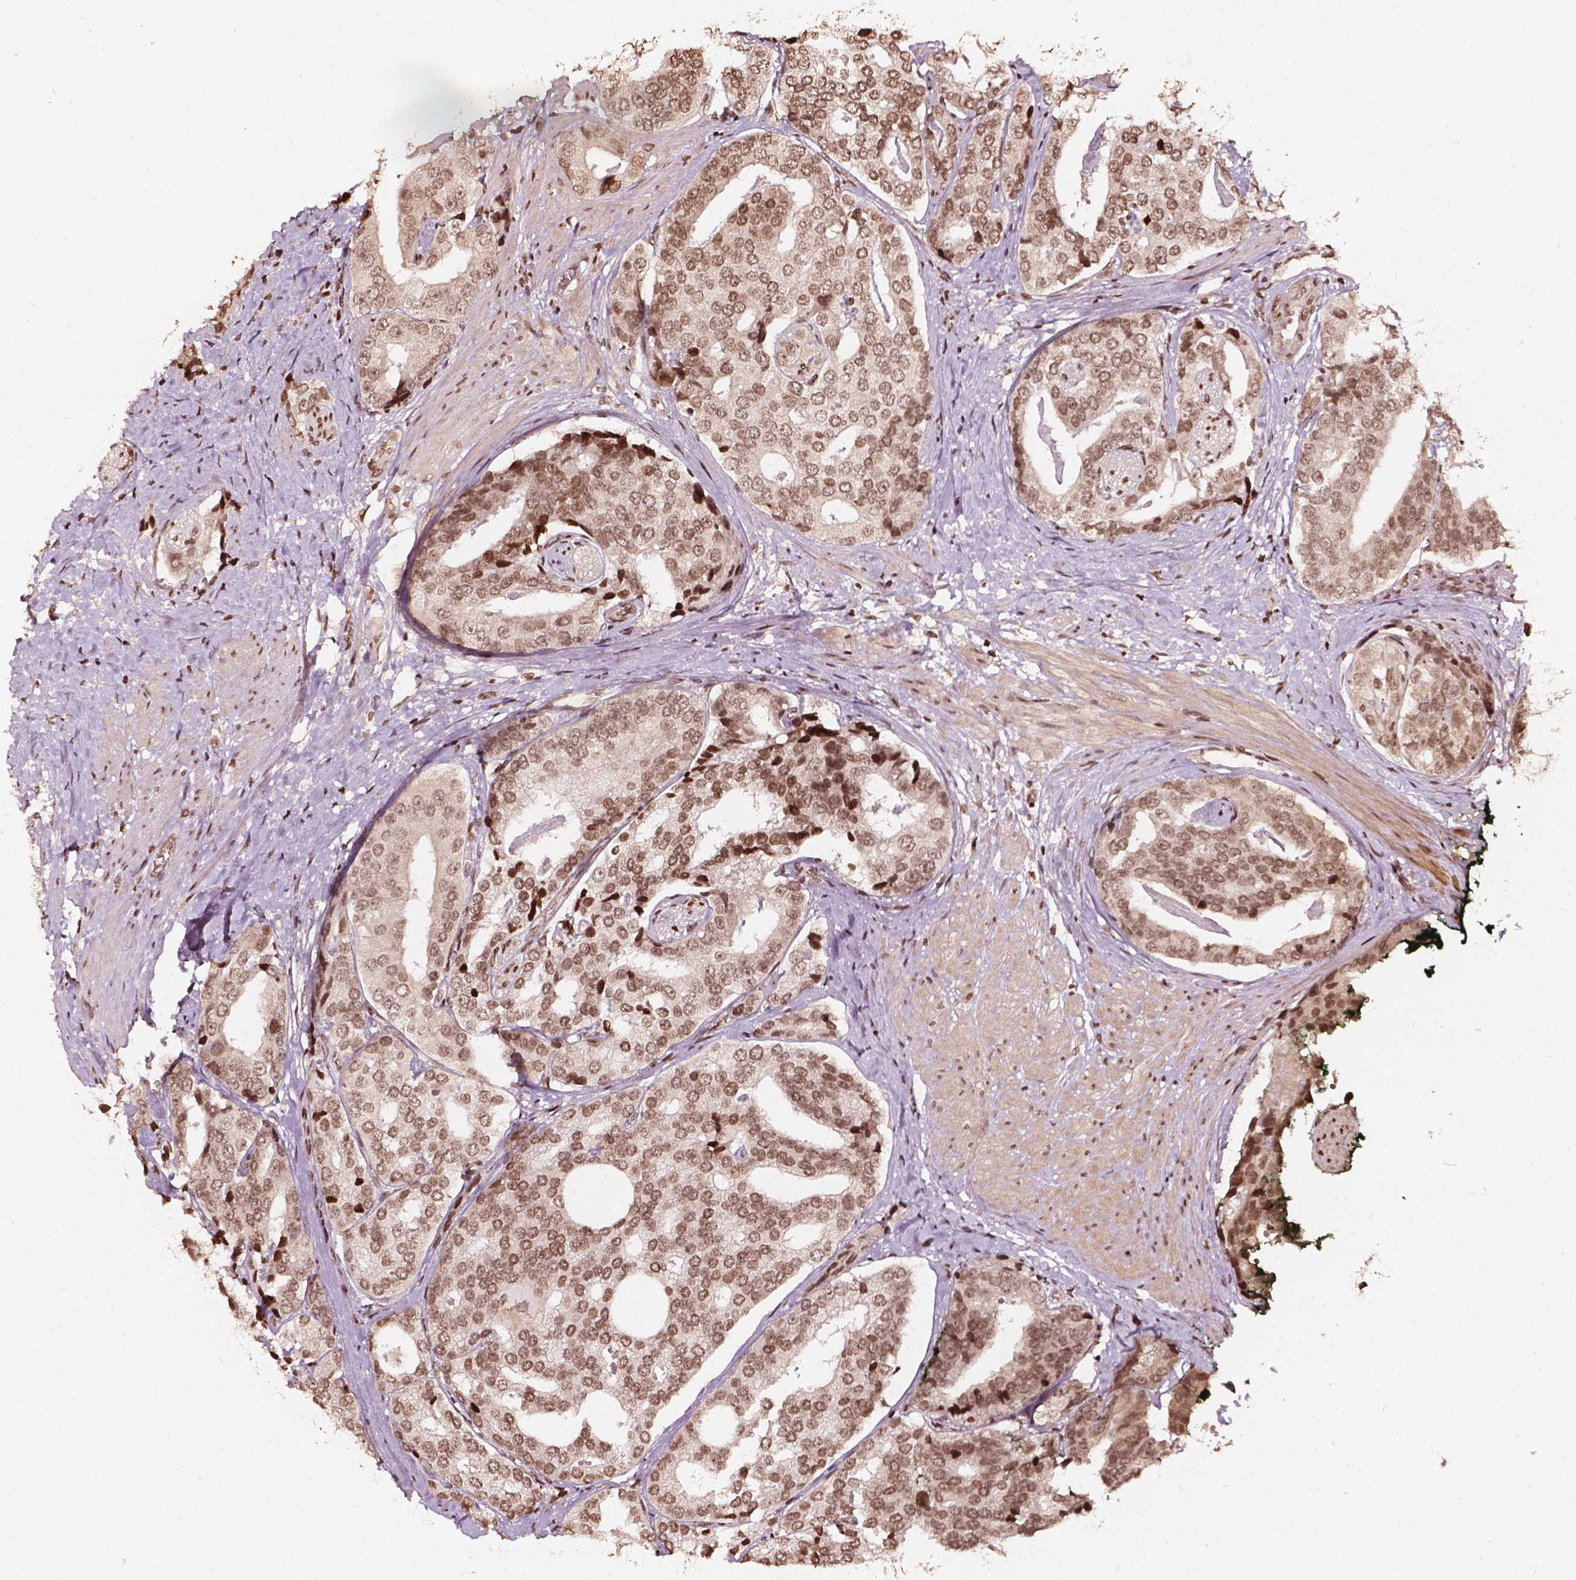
{"staining": {"intensity": "moderate", "quantity": ">75%", "location": "nuclear"}, "tissue": "prostate cancer", "cell_type": "Tumor cells", "image_type": "cancer", "snomed": [{"axis": "morphology", "description": "Adenocarcinoma, High grade"}, {"axis": "topography", "description": "Prostate"}], "caption": "Immunohistochemical staining of prostate cancer demonstrates medium levels of moderate nuclear protein positivity in about >75% of tumor cells.", "gene": "H3C14", "patient": {"sex": "male", "age": 71}}